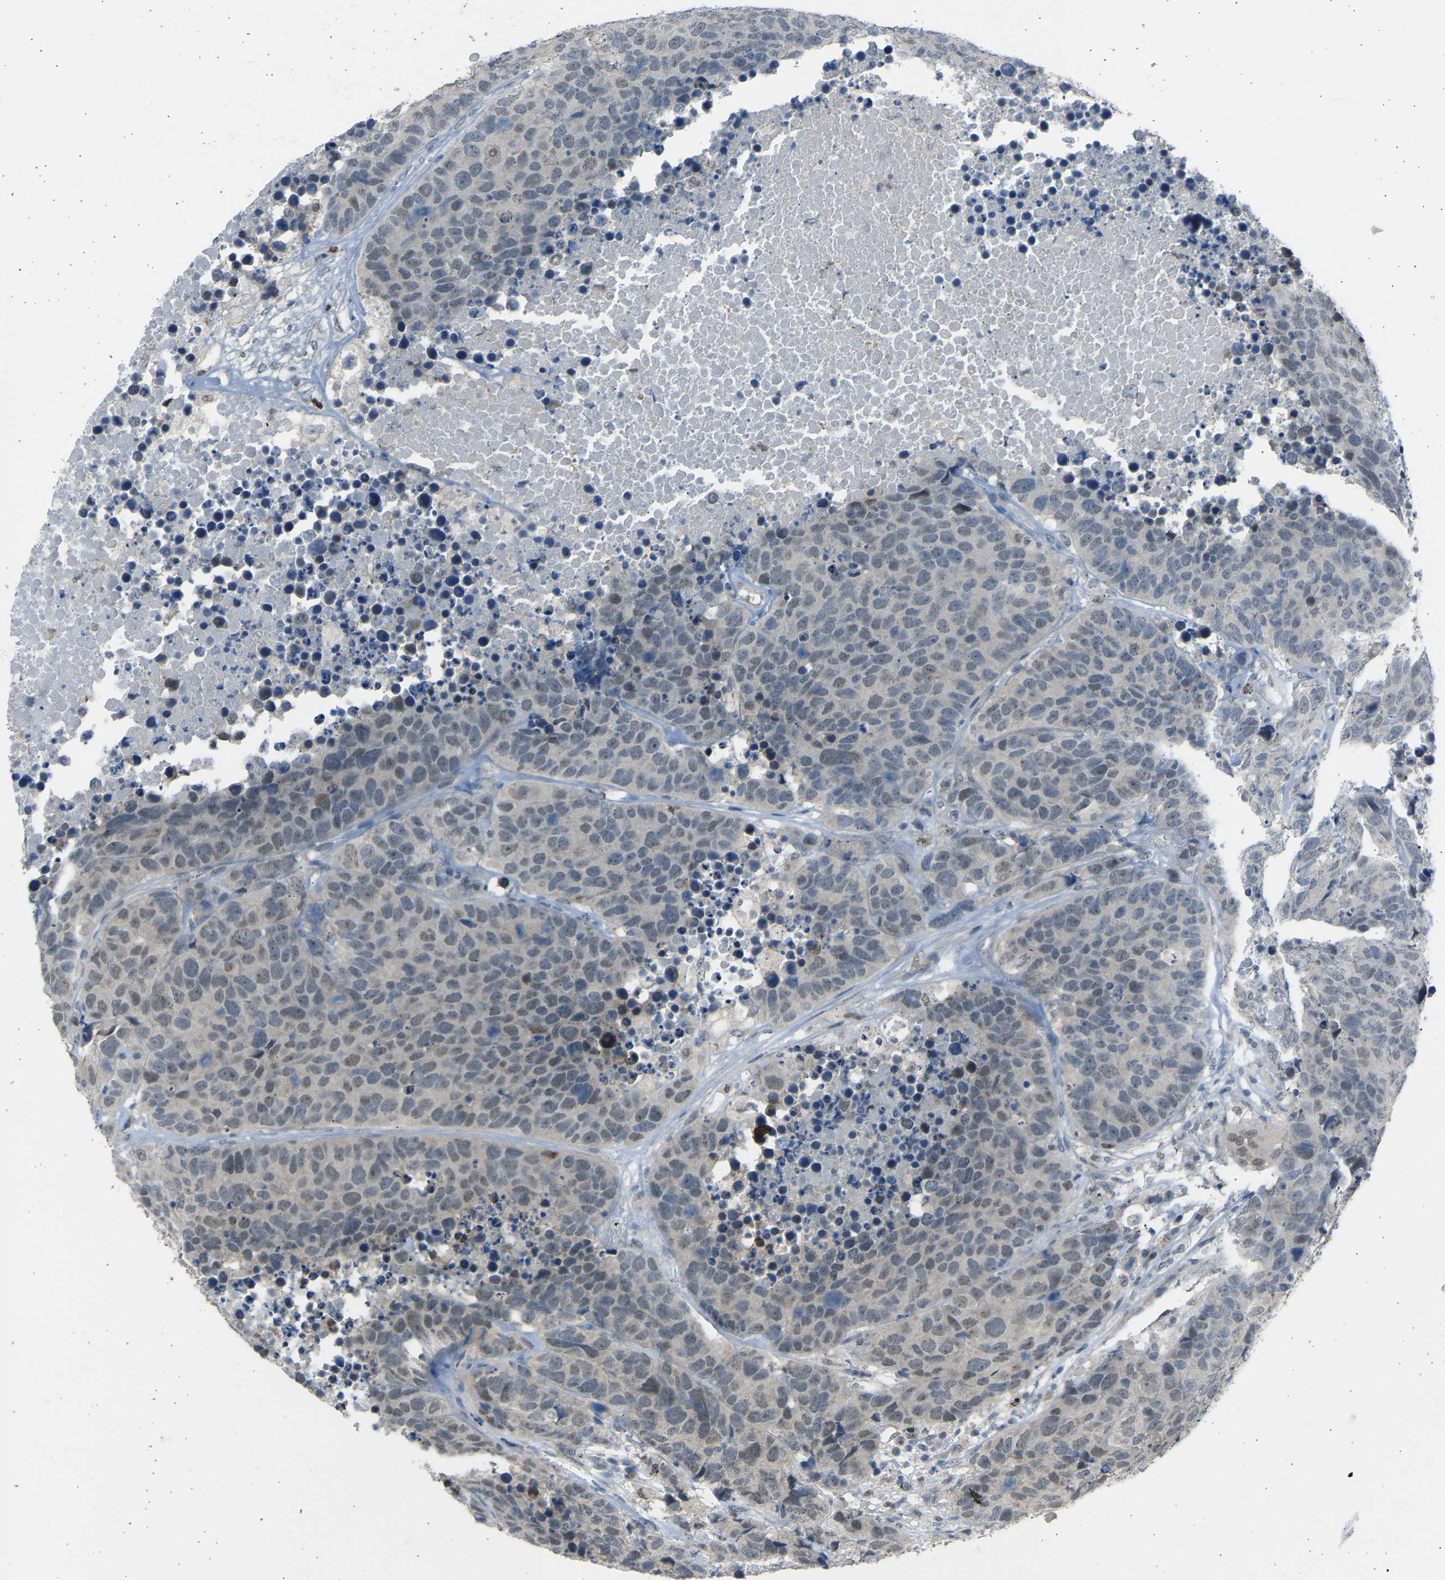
{"staining": {"intensity": "weak", "quantity": "<25%", "location": "nuclear"}, "tissue": "carcinoid", "cell_type": "Tumor cells", "image_type": "cancer", "snomed": [{"axis": "morphology", "description": "Carcinoid, malignant, NOS"}, {"axis": "topography", "description": "Lung"}], "caption": "An image of carcinoid stained for a protein shows no brown staining in tumor cells.", "gene": "BIRC2", "patient": {"sex": "male", "age": 60}}